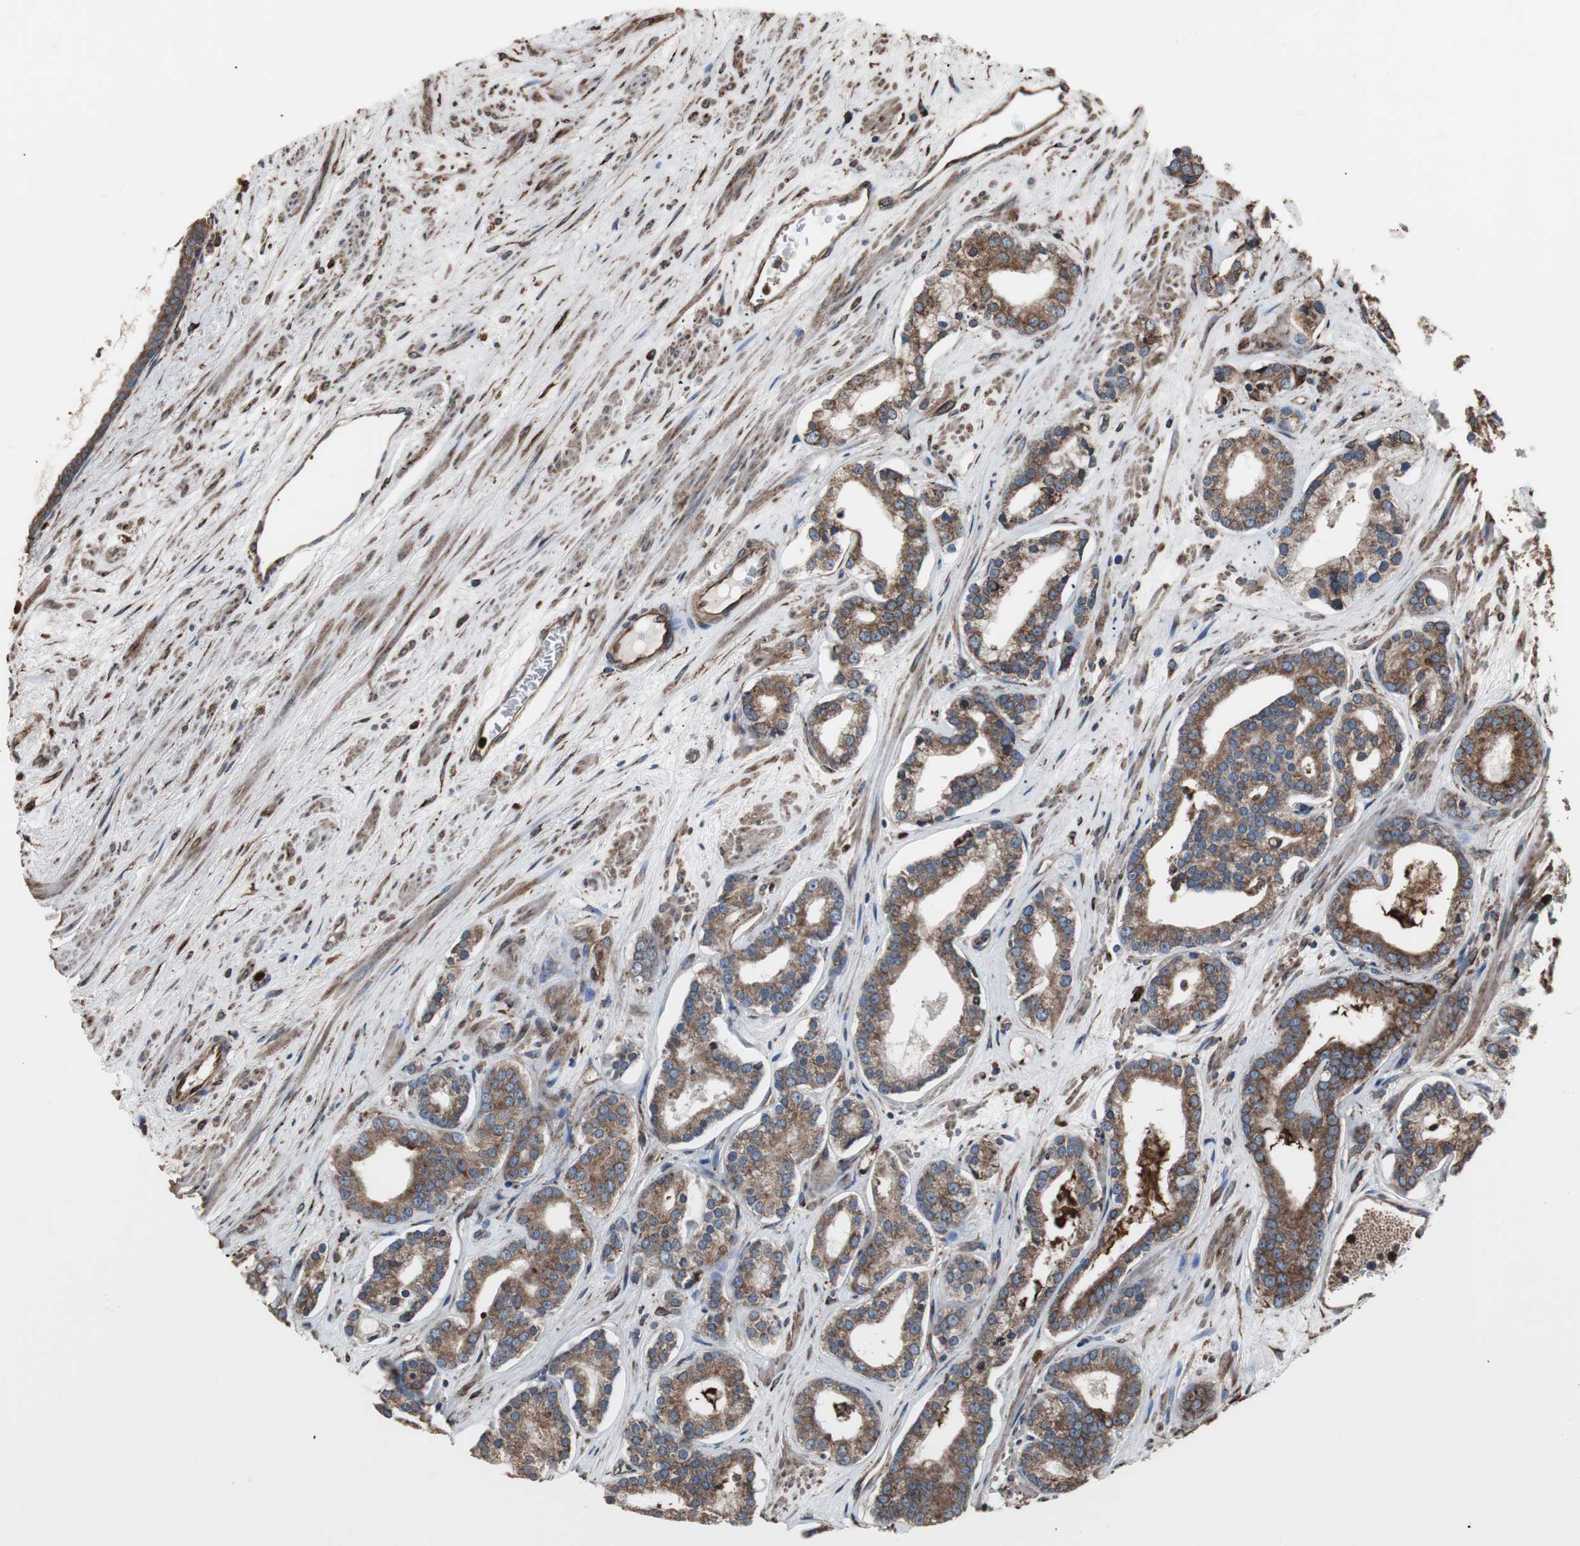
{"staining": {"intensity": "moderate", "quantity": ">75%", "location": "cytoplasmic/membranous"}, "tissue": "prostate cancer", "cell_type": "Tumor cells", "image_type": "cancer", "snomed": [{"axis": "morphology", "description": "Adenocarcinoma, Low grade"}, {"axis": "topography", "description": "Prostate"}], "caption": "A photomicrograph showing moderate cytoplasmic/membranous positivity in about >75% of tumor cells in prostate cancer, as visualized by brown immunohistochemical staining.", "gene": "CALU", "patient": {"sex": "male", "age": 63}}